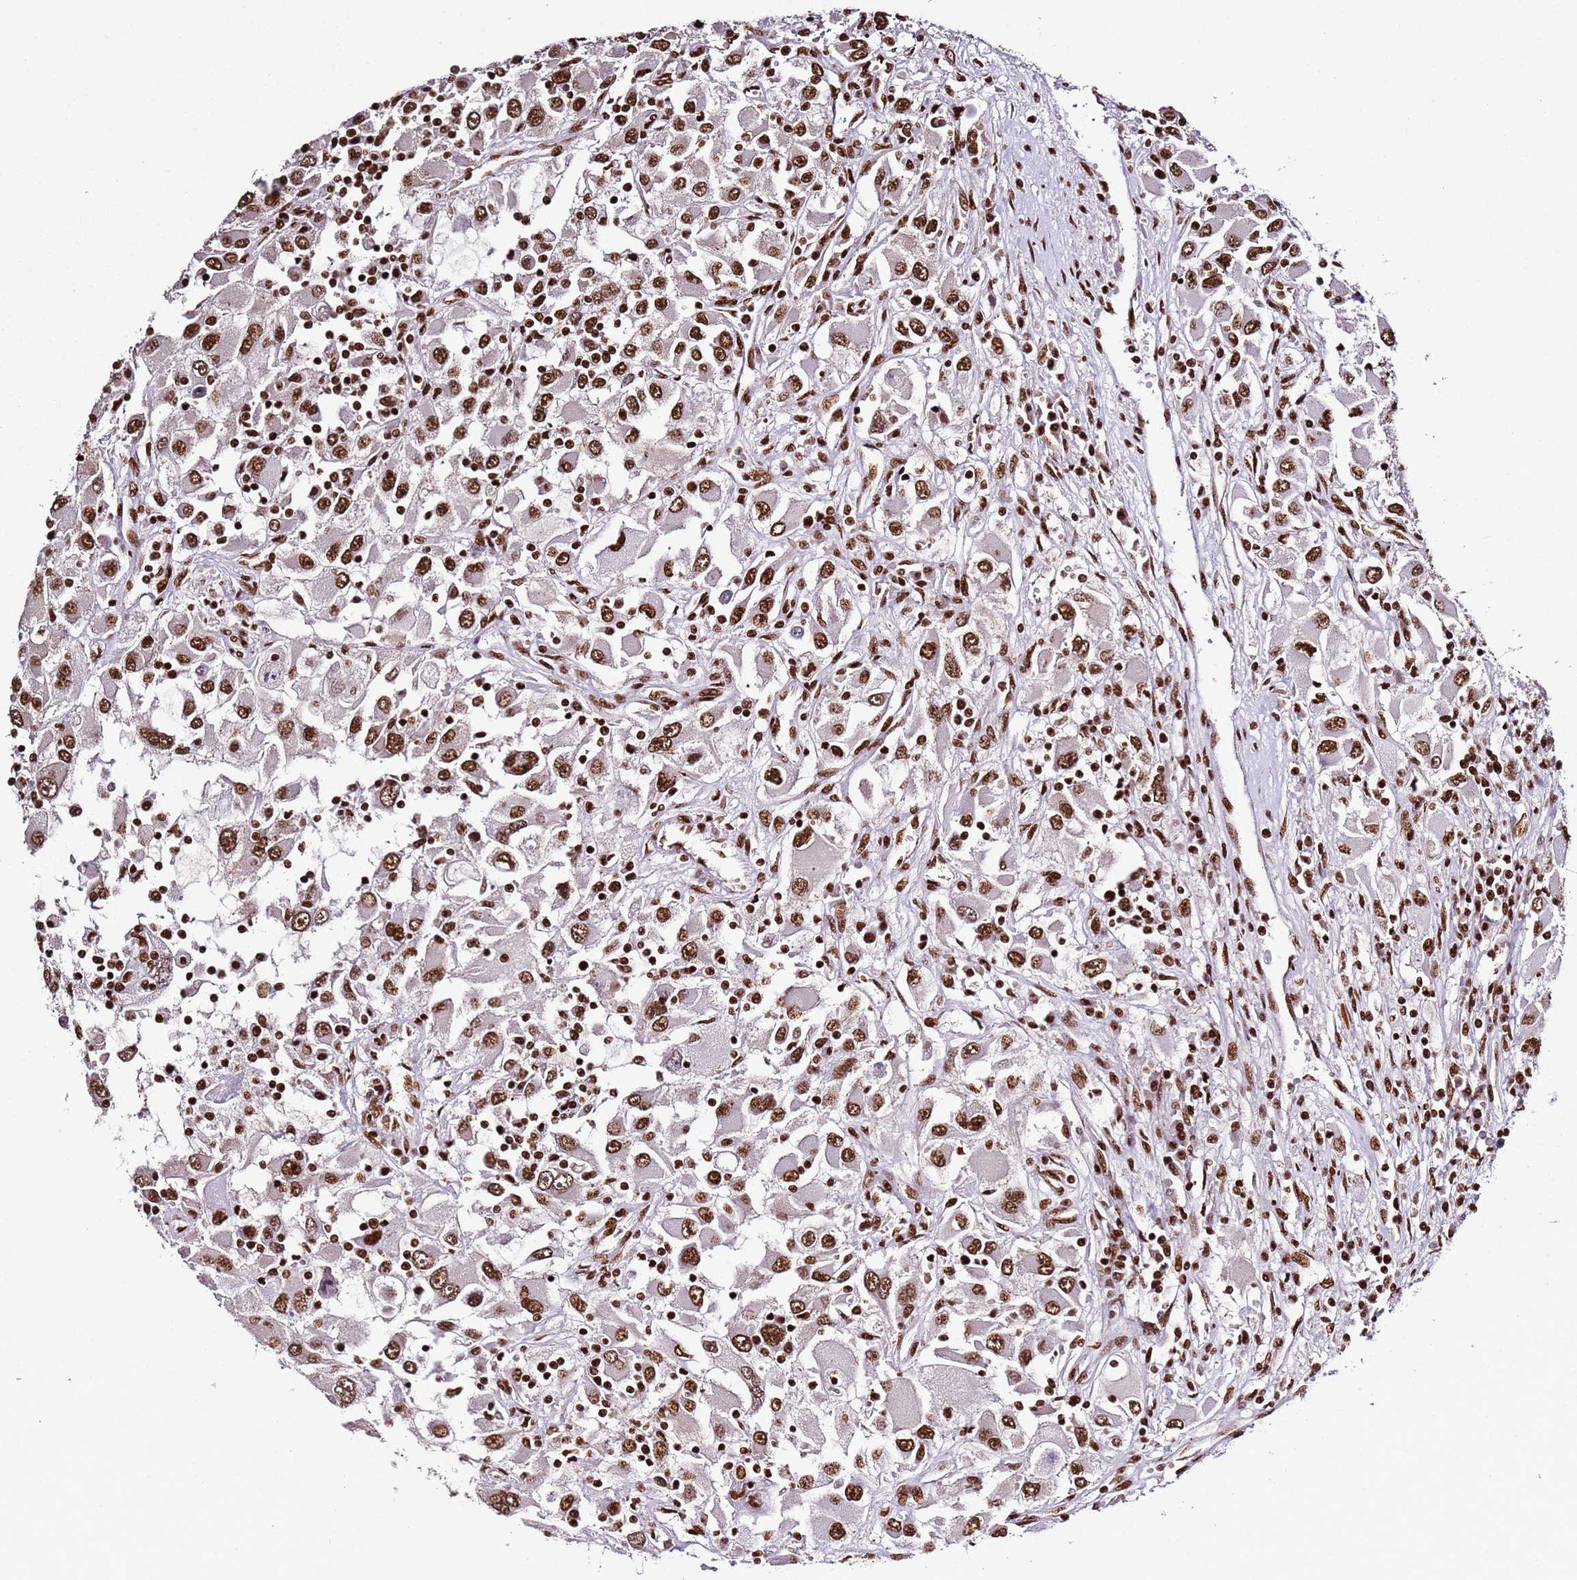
{"staining": {"intensity": "strong", "quantity": ">75%", "location": "nuclear"}, "tissue": "renal cancer", "cell_type": "Tumor cells", "image_type": "cancer", "snomed": [{"axis": "morphology", "description": "Adenocarcinoma, NOS"}, {"axis": "topography", "description": "Kidney"}], "caption": "Brown immunohistochemical staining in renal cancer exhibits strong nuclear expression in approximately >75% of tumor cells.", "gene": "C6orf226", "patient": {"sex": "female", "age": 52}}